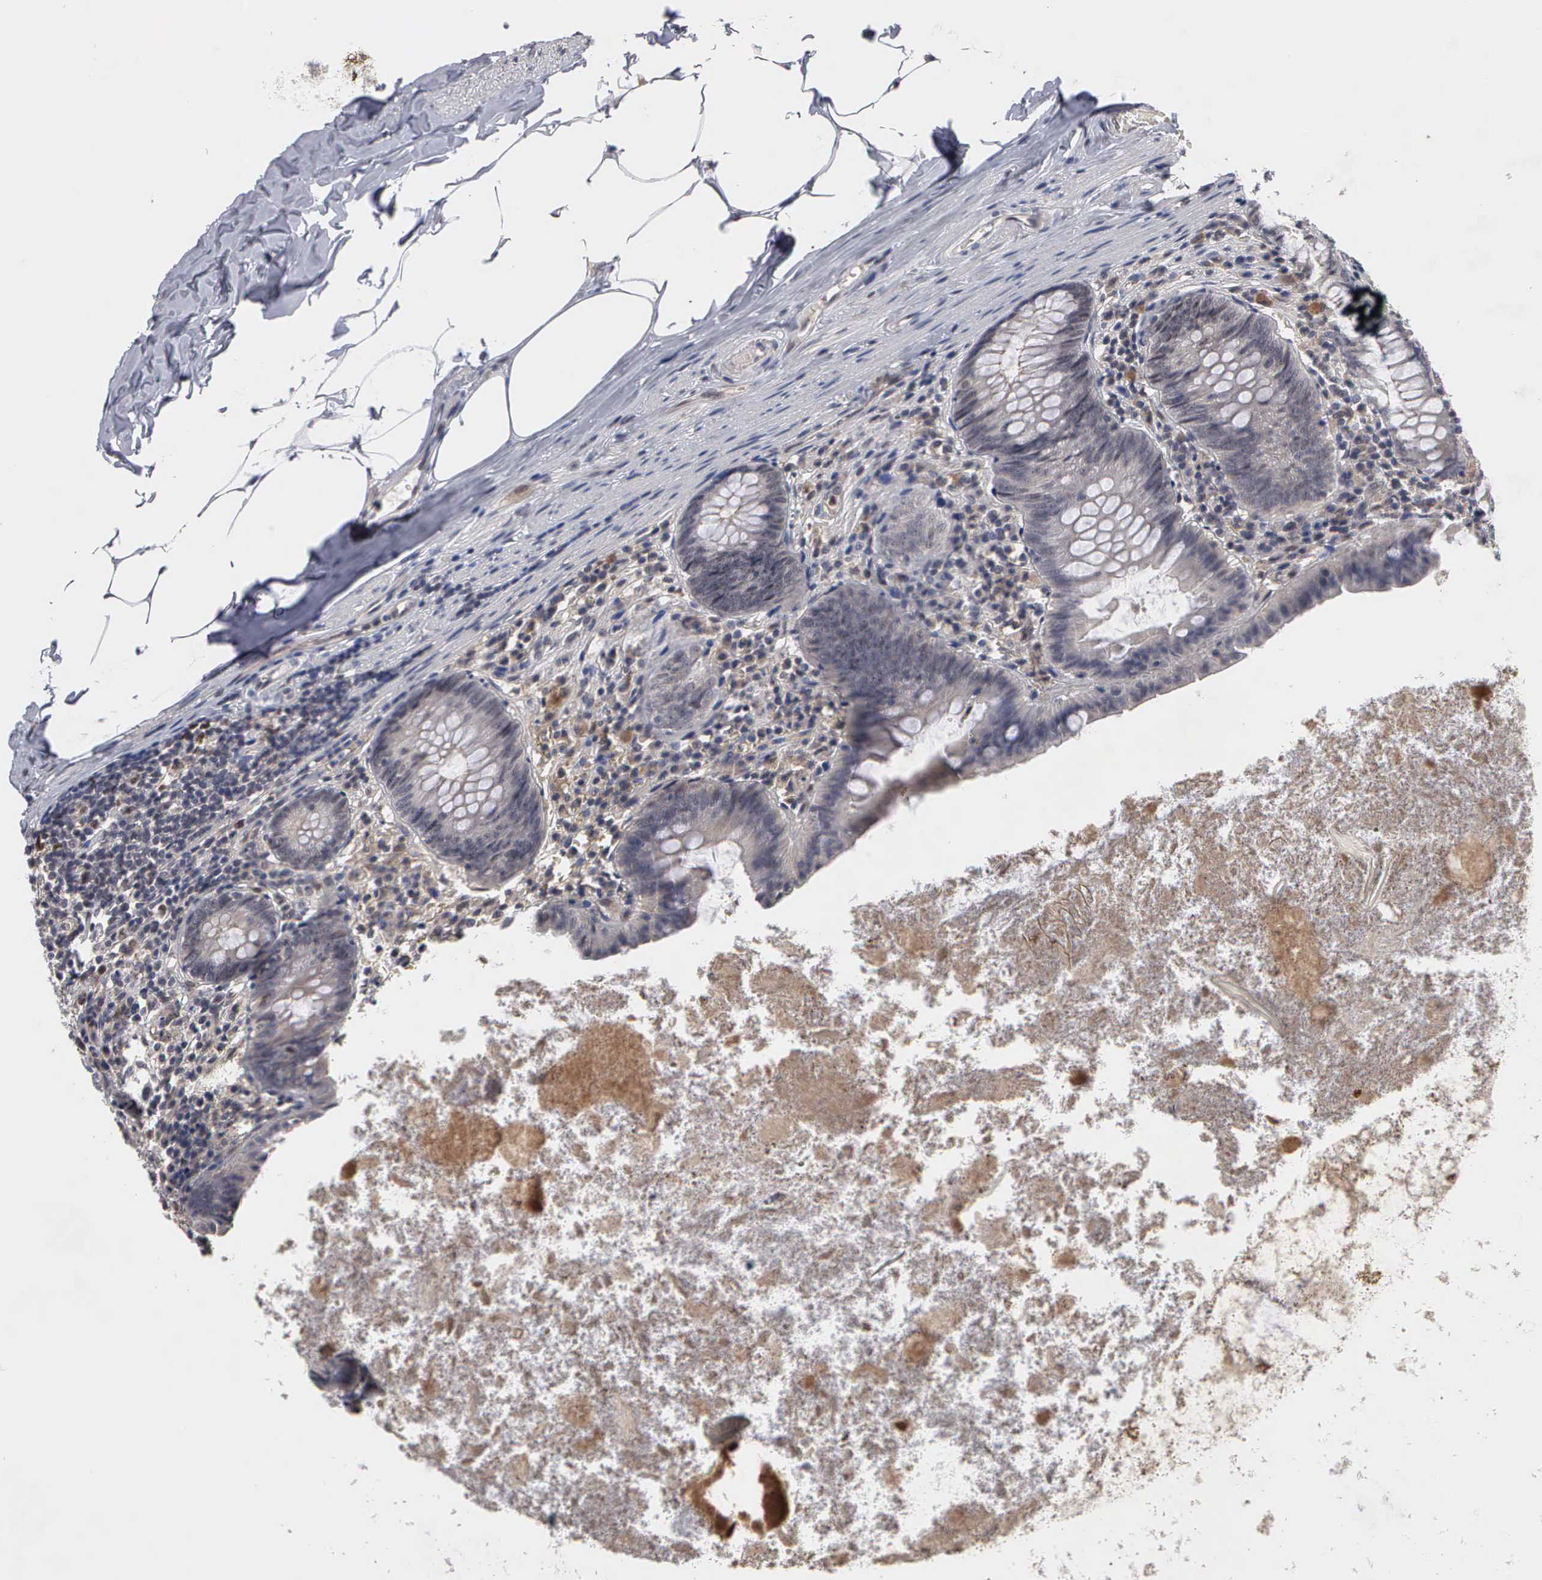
{"staining": {"intensity": "negative", "quantity": "none", "location": "none"}, "tissue": "appendix", "cell_type": "Glandular cells", "image_type": "normal", "snomed": [{"axis": "morphology", "description": "Normal tissue, NOS"}, {"axis": "topography", "description": "Appendix"}], "caption": "Immunohistochemistry of benign appendix shows no positivity in glandular cells.", "gene": "ZBTB33", "patient": {"sex": "female", "age": 82}}